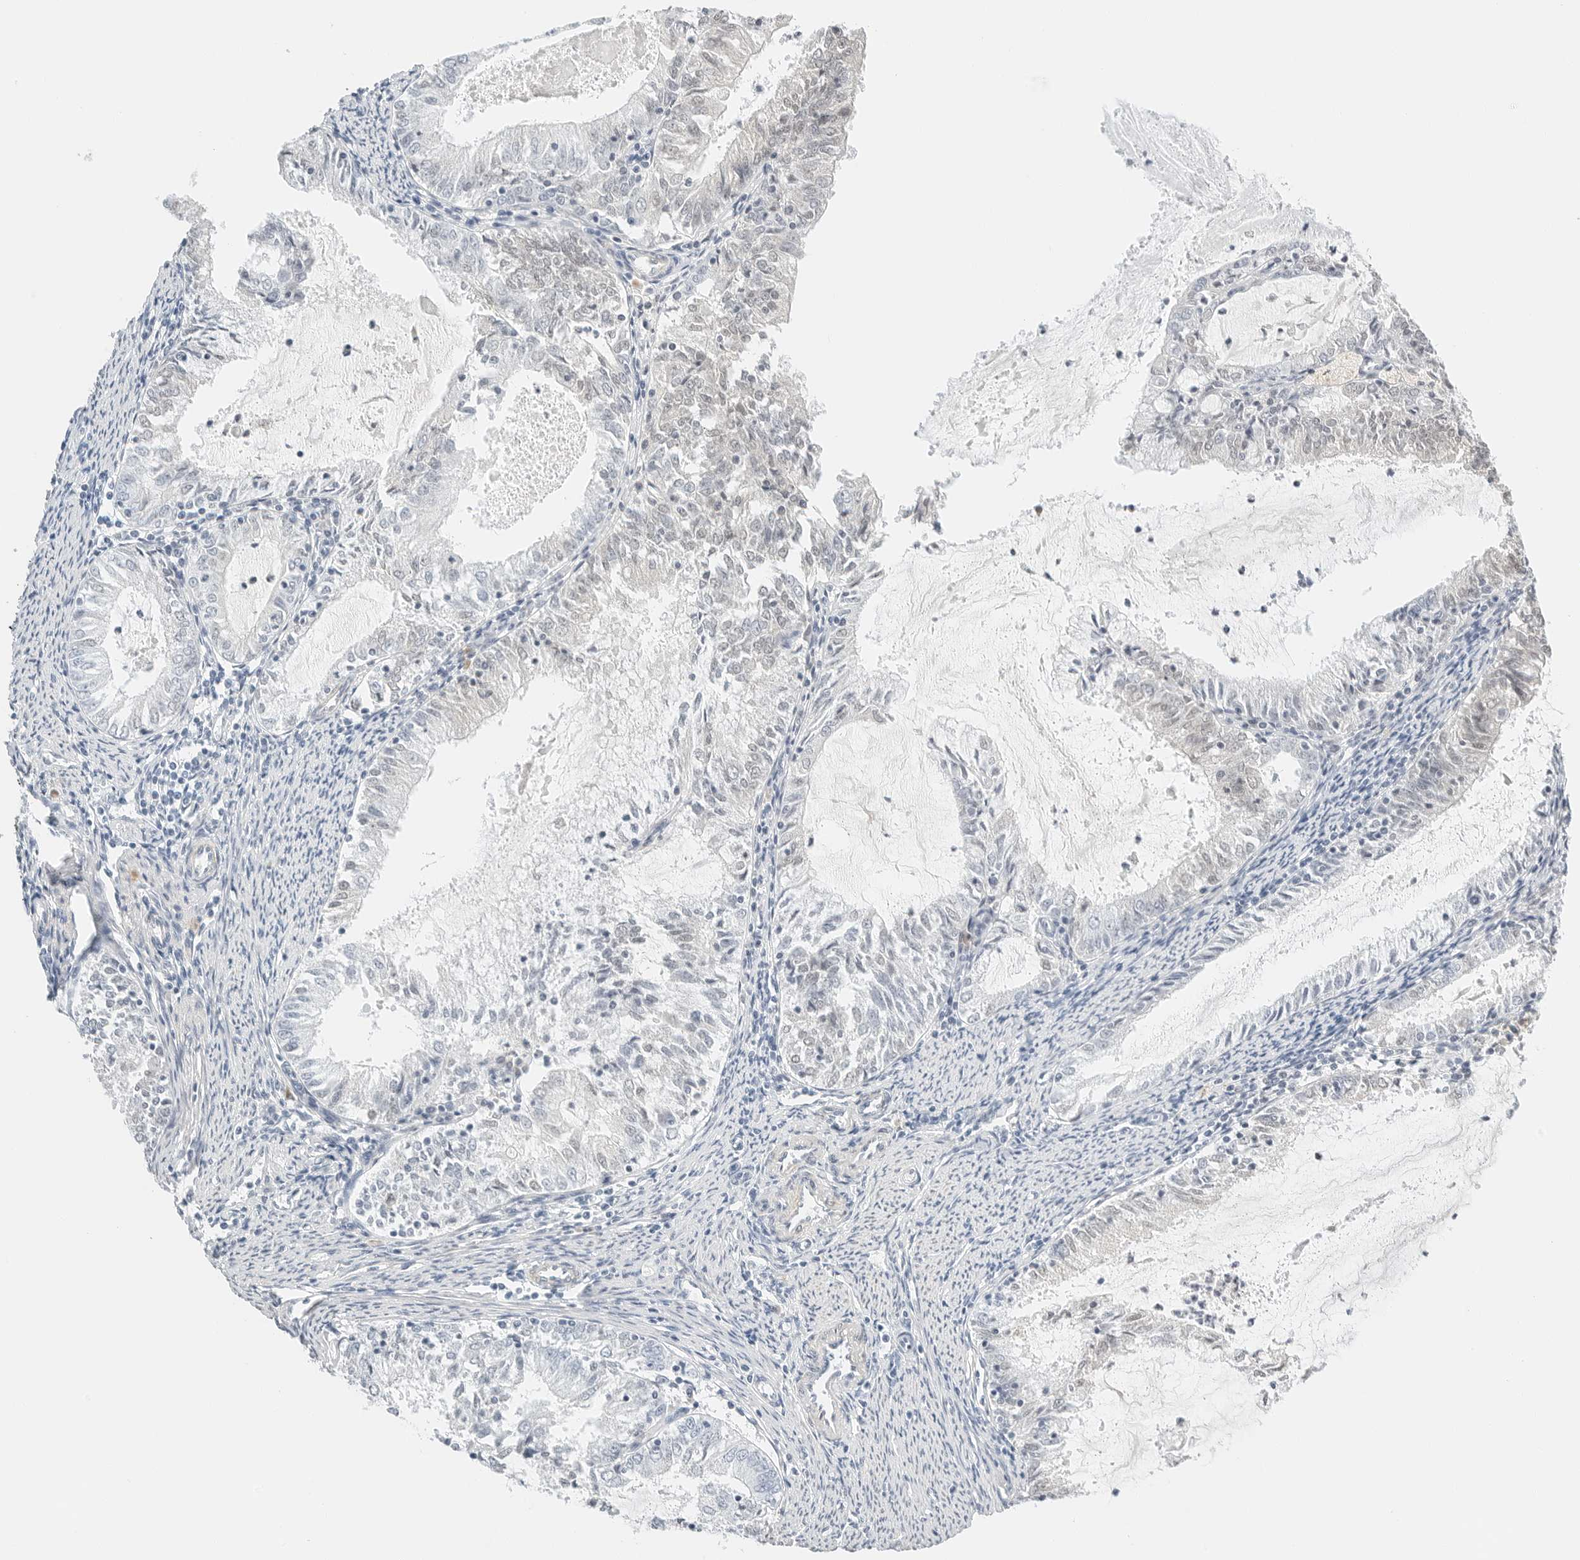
{"staining": {"intensity": "negative", "quantity": "none", "location": "none"}, "tissue": "endometrial cancer", "cell_type": "Tumor cells", "image_type": "cancer", "snomed": [{"axis": "morphology", "description": "Adenocarcinoma, NOS"}, {"axis": "topography", "description": "Endometrium"}], "caption": "Endometrial adenocarcinoma was stained to show a protein in brown. There is no significant staining in tumor cells. (DAB immunohistochemistry visualized using brightfield microscopy, high magnification).", "gene": "PKDCC", "patient": {"sex": "female", "age": 57}}